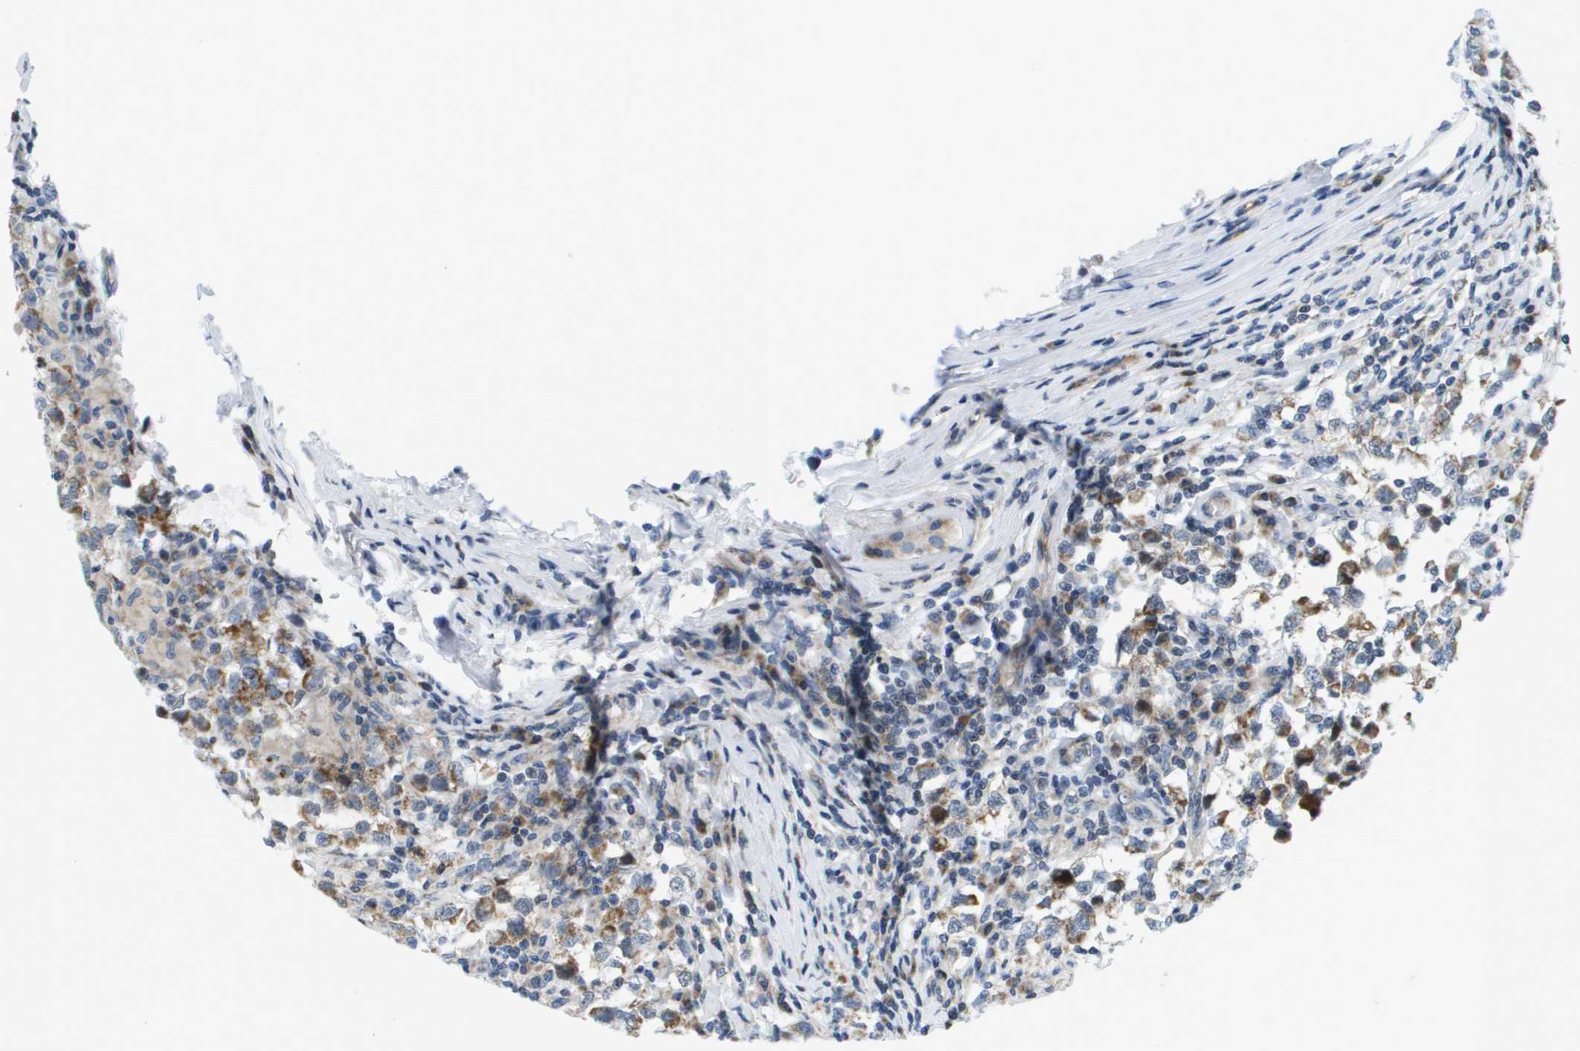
{"staining": {"intensity": "moderate", "quantity": "<25%", "location": "cytoplasmic/membranous"}, "tissue": "testis cancer", "cell_type": "Tumor cells", "image_type": "cancer", "snomed": [{"axis": "morphology", "description": "Carcinoma, Embryonal, NOS"}, {"axis": "topography", "description": "Testis"}], "caption": "Approximately <25% of tumor cells in testis cancer (embryonal carcinoma) display moderate cytoplasmic/membranous protein expression as visualized by brown immunohistochemical staining.", "gene": "KRT23", "patient": {"sex": "male", "age": 21}}